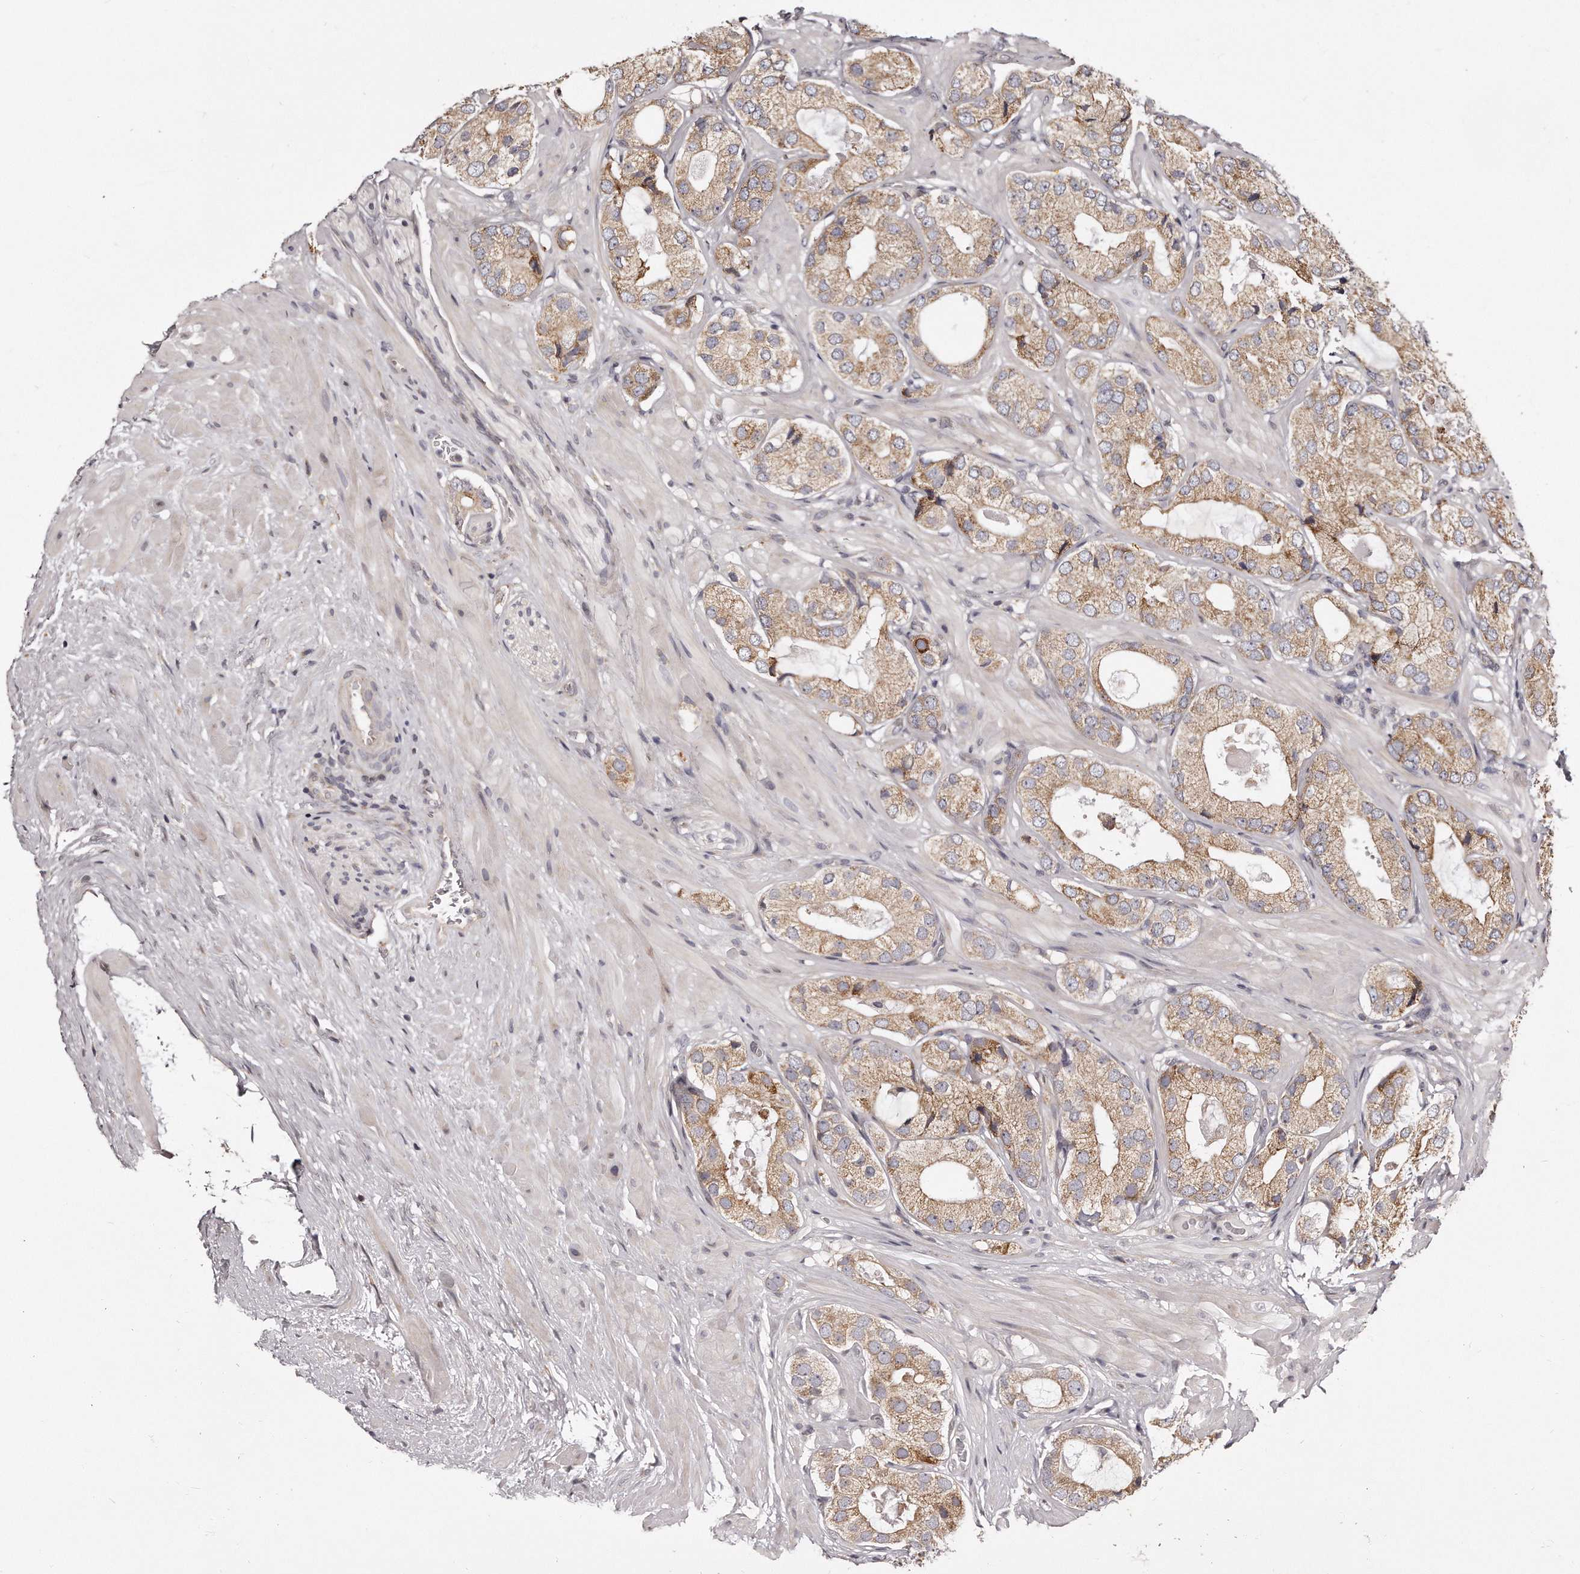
{"staining": {"intensity": "moderate", "quantity": ">75%", "location": "cytoplasmic/membranous"}, "tissue": "prostate cancer", "cell_type": "Tumor cells", "image_type": "cancer", "snomed": [{"axis": "morphology", "description": "Adenocarcinoma, High grade"}, {"axis": "topography", "description": "Prostate"}], "caption": "About >75% of tumor cells in prostate high-grade adenocarcinoma display moderate cytoplasmic/membranous protein positivity as visualized by brown immunohistochemical staining.", "gene": "TRAPPC14", "patient": {"sex": "male", "age": 59}}